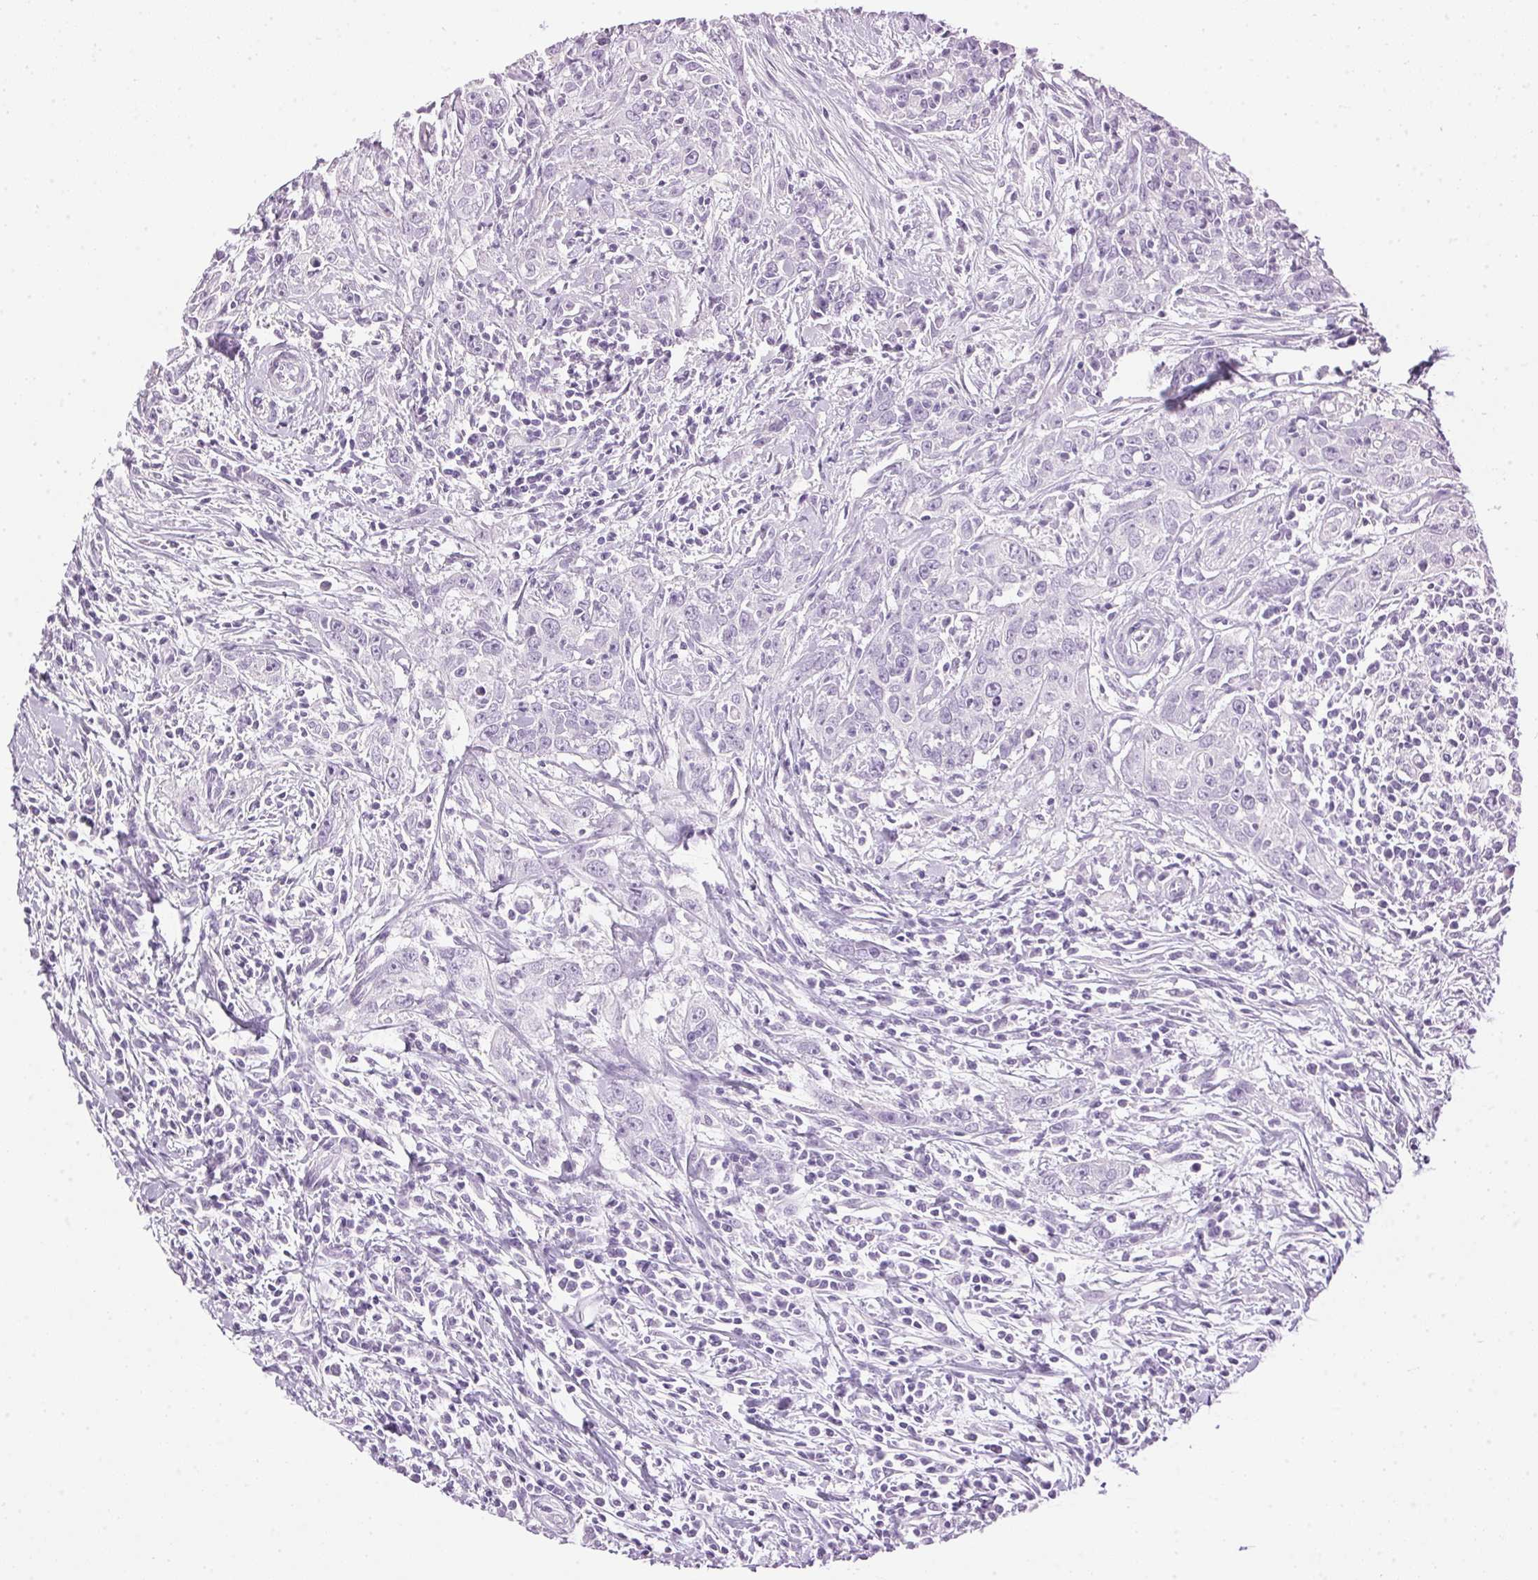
{"staining": {"intensity": "negative", "quantity": "none", "location": "none"}, "tissue": "urothelial cancer", "cell_type": "Tumor cells", "image_type": "cancer", "snomed": [{"axis": "morphology", "description": "Urothelial carcinoma, High grade"}, {"axis": "topography", "description": "Urinary bladder"}], "caption": "IHC micrograph of urothelial cancer stained for a protein (brown), which reveals no positivity in tumor cells.", "gene": "SP7", "patient": {"sex": "male", "age": 83}}